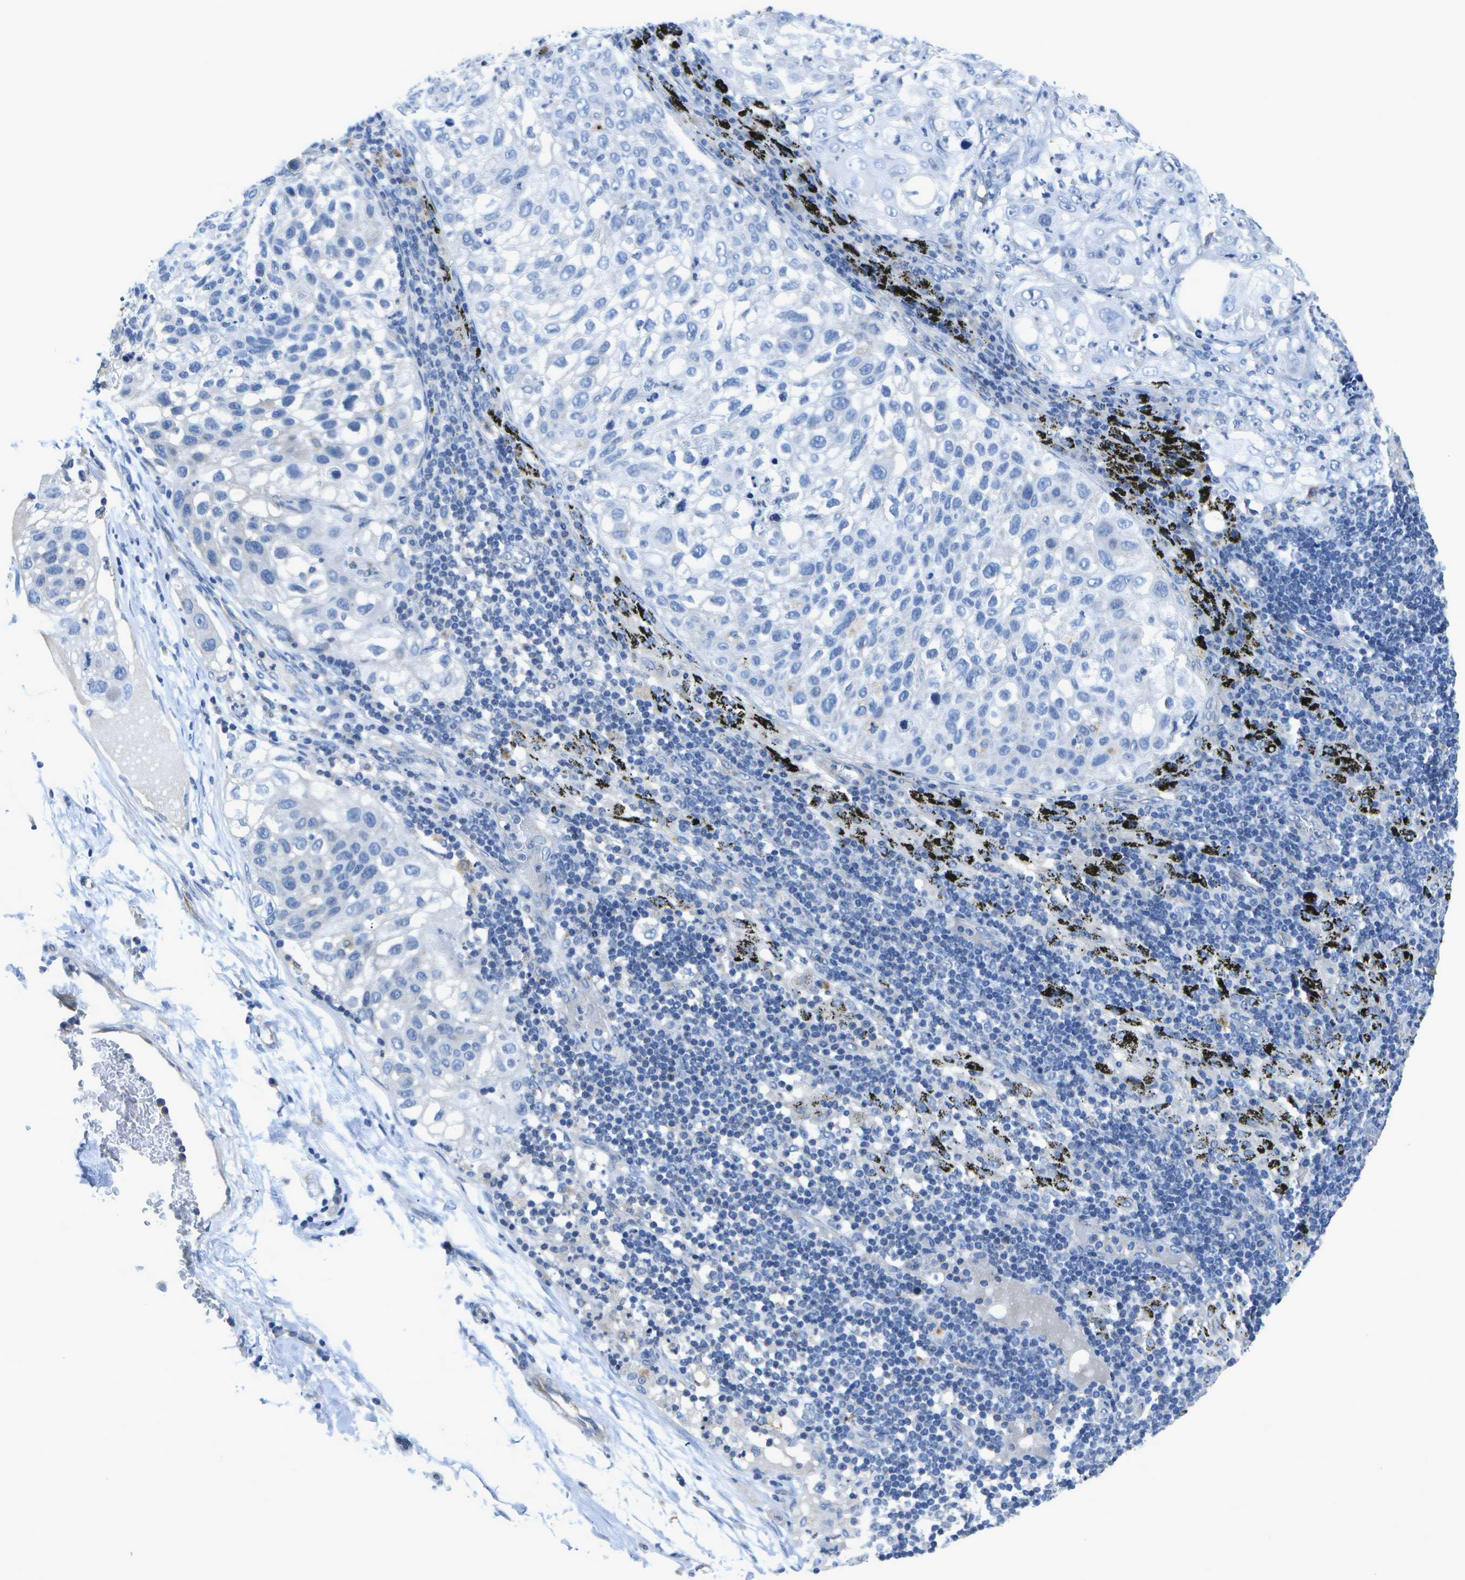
{"staining": {"intensity": "negative", "quantity": "none", "location": "none"}, "tissue": "lung cancer", "cell_type": "Tumor cells", "image_type": "cancer", "snomed": [{"axis": "morphology", "description": "Inflammation, NOS"}, {"axis": "morphology", "description": "Squamous cell carcinoma, NOS"}, {"axis": "topography", "description": "Lymph node"}, {"axis": "topography", "description": "Soft tissue"}, {"axis": "topography", "description": "Lung"}], "caption": "High magnification brightfield microscopy of lung squamous cell carcinoma stained with DAB (3,3'-diaminobenzidine) (brown) and counterstained with hematoxylin (blue): tumor cells show no significant expression. Nuclei are stained in blue.", "gene": "DCT", "patient": {"sex": "male", "age": 66}}